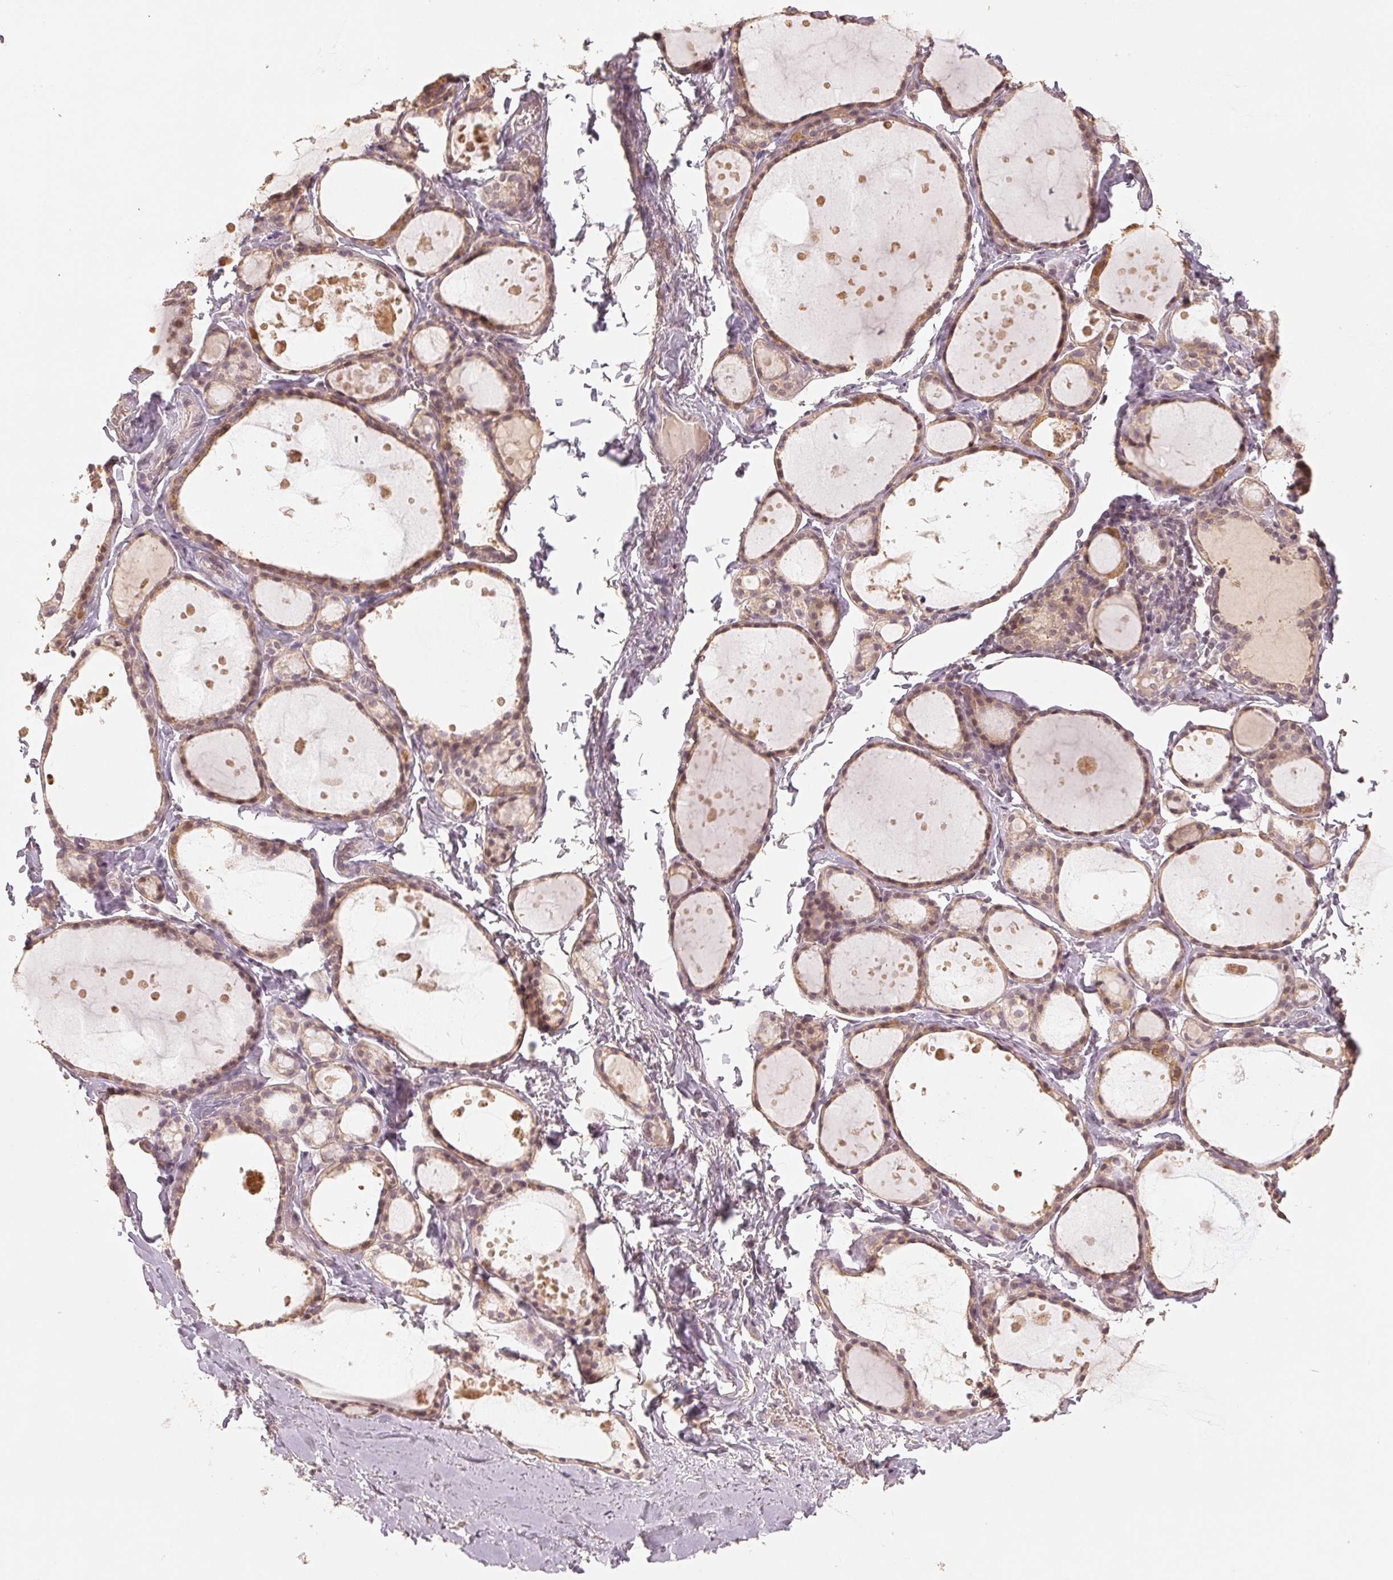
{"staining": {"intensity": "weak", "quantity": ">75%", "location": "cytoplasmic/membranous"}, "tissue": "thyroid gland", "cell_type": "Glandular cells", "image_type": "normal", "snomed": [{"axis": "morphology", "description": "Normal tissue, NOS"}, {"axis": "topography", "description": "Thyroid gland"}], "caption": "This histopathology image displays IHC staining of unremarkable thyroid gland, with low weak cytoplasmic/membranous staining in approximately >75% of glandular cells.", "gene": "COX14", "patient": {"sex": "male", "age": 68}}